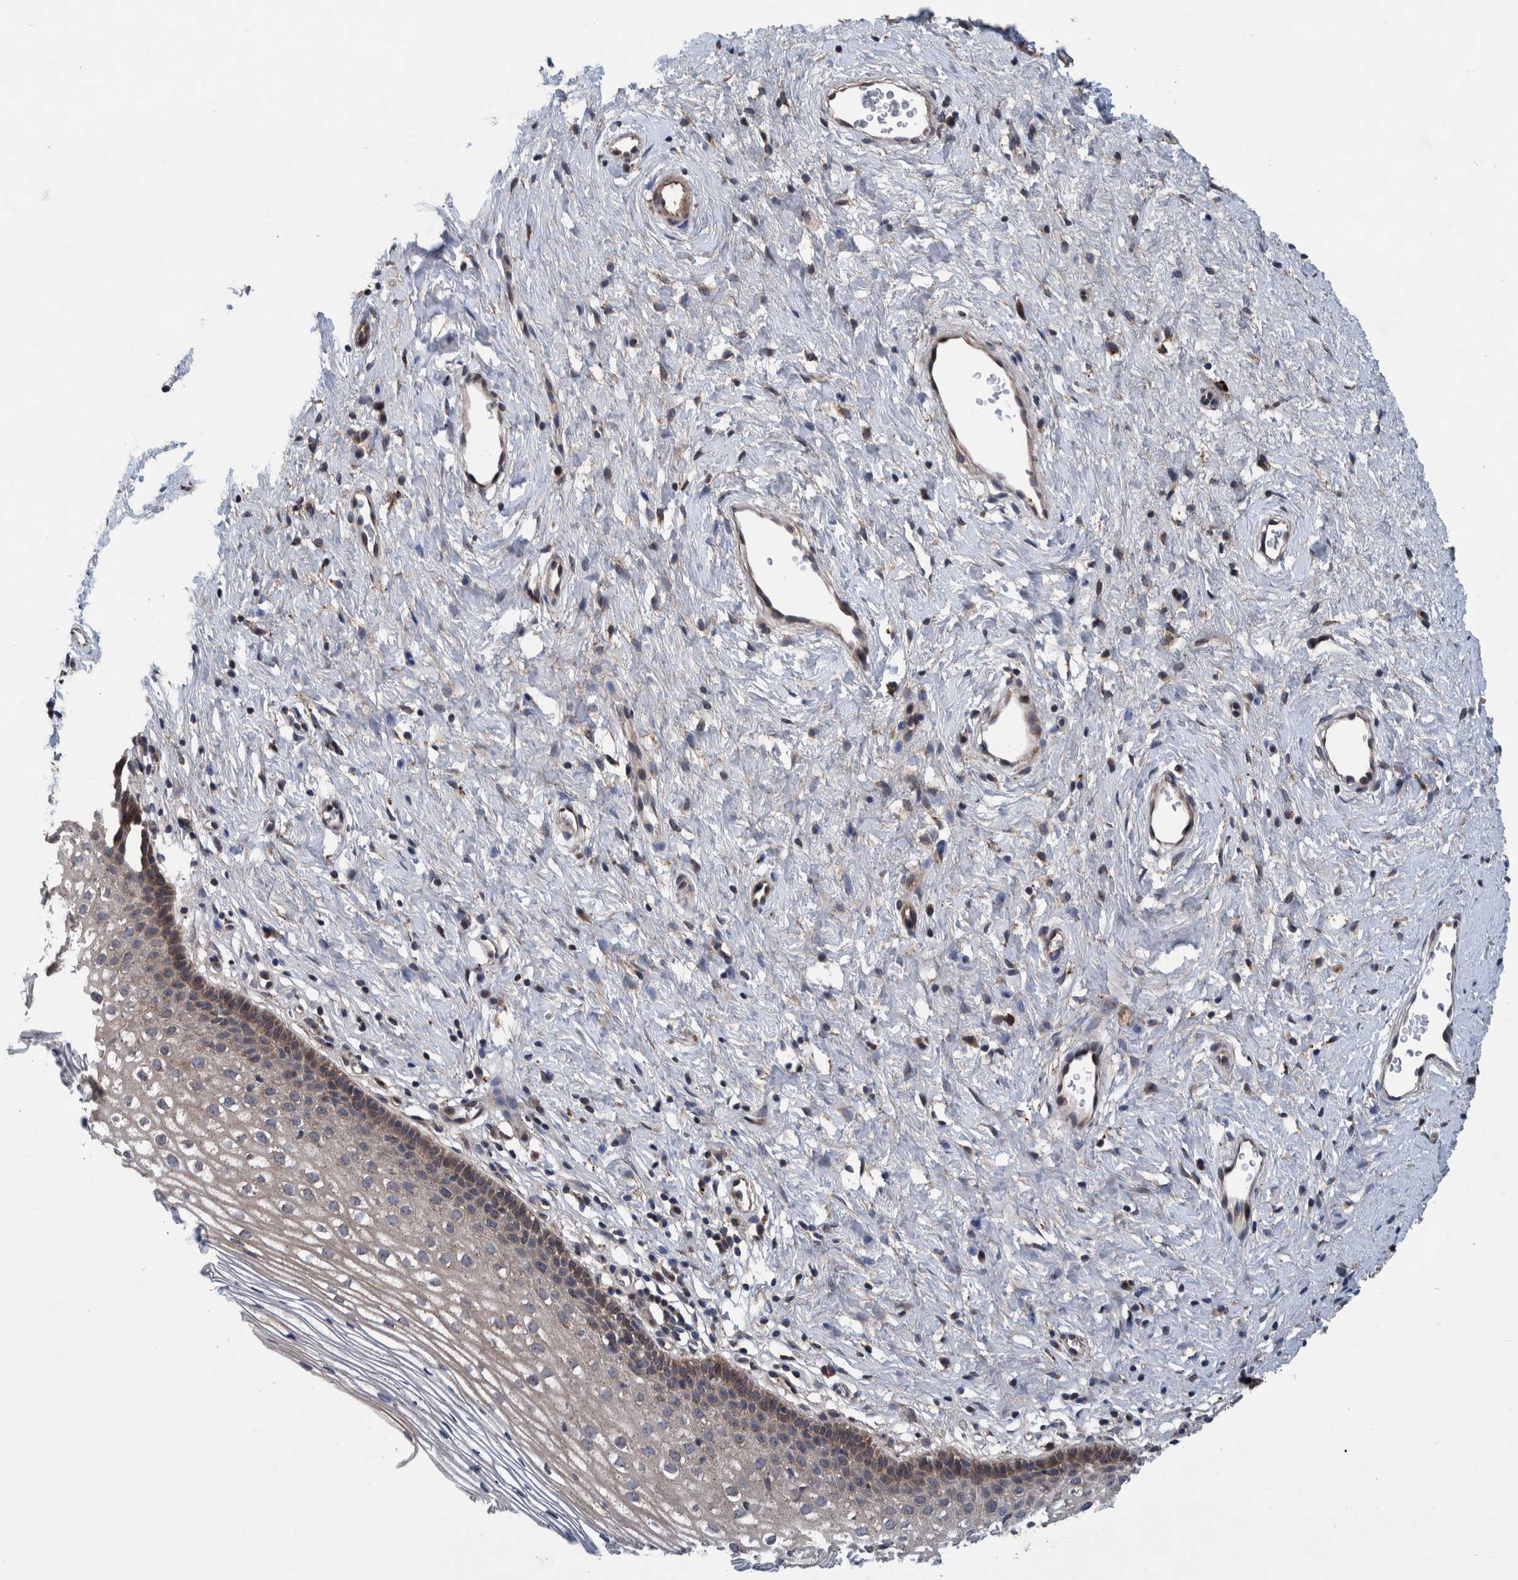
{"staining": {"intensity": "moderate", "quantity": ">75%", "location": "cytoplasmic/membranous"}, "tissue": "cervix", "cell_type": "Glandular cells", "image_type": "normal", "snomed": [{"axis": "morphology", "description": "Normal tissue, NOS"}, {"axis": "topography", "description": "Cervix"}], "caption": "The immunohistochemical stain labels moderate cytoplasmic/membranous expression in glandular cells of normal cervix.", "gene": "ITIH3", "patient": {"sex": "female", "age": 27}}